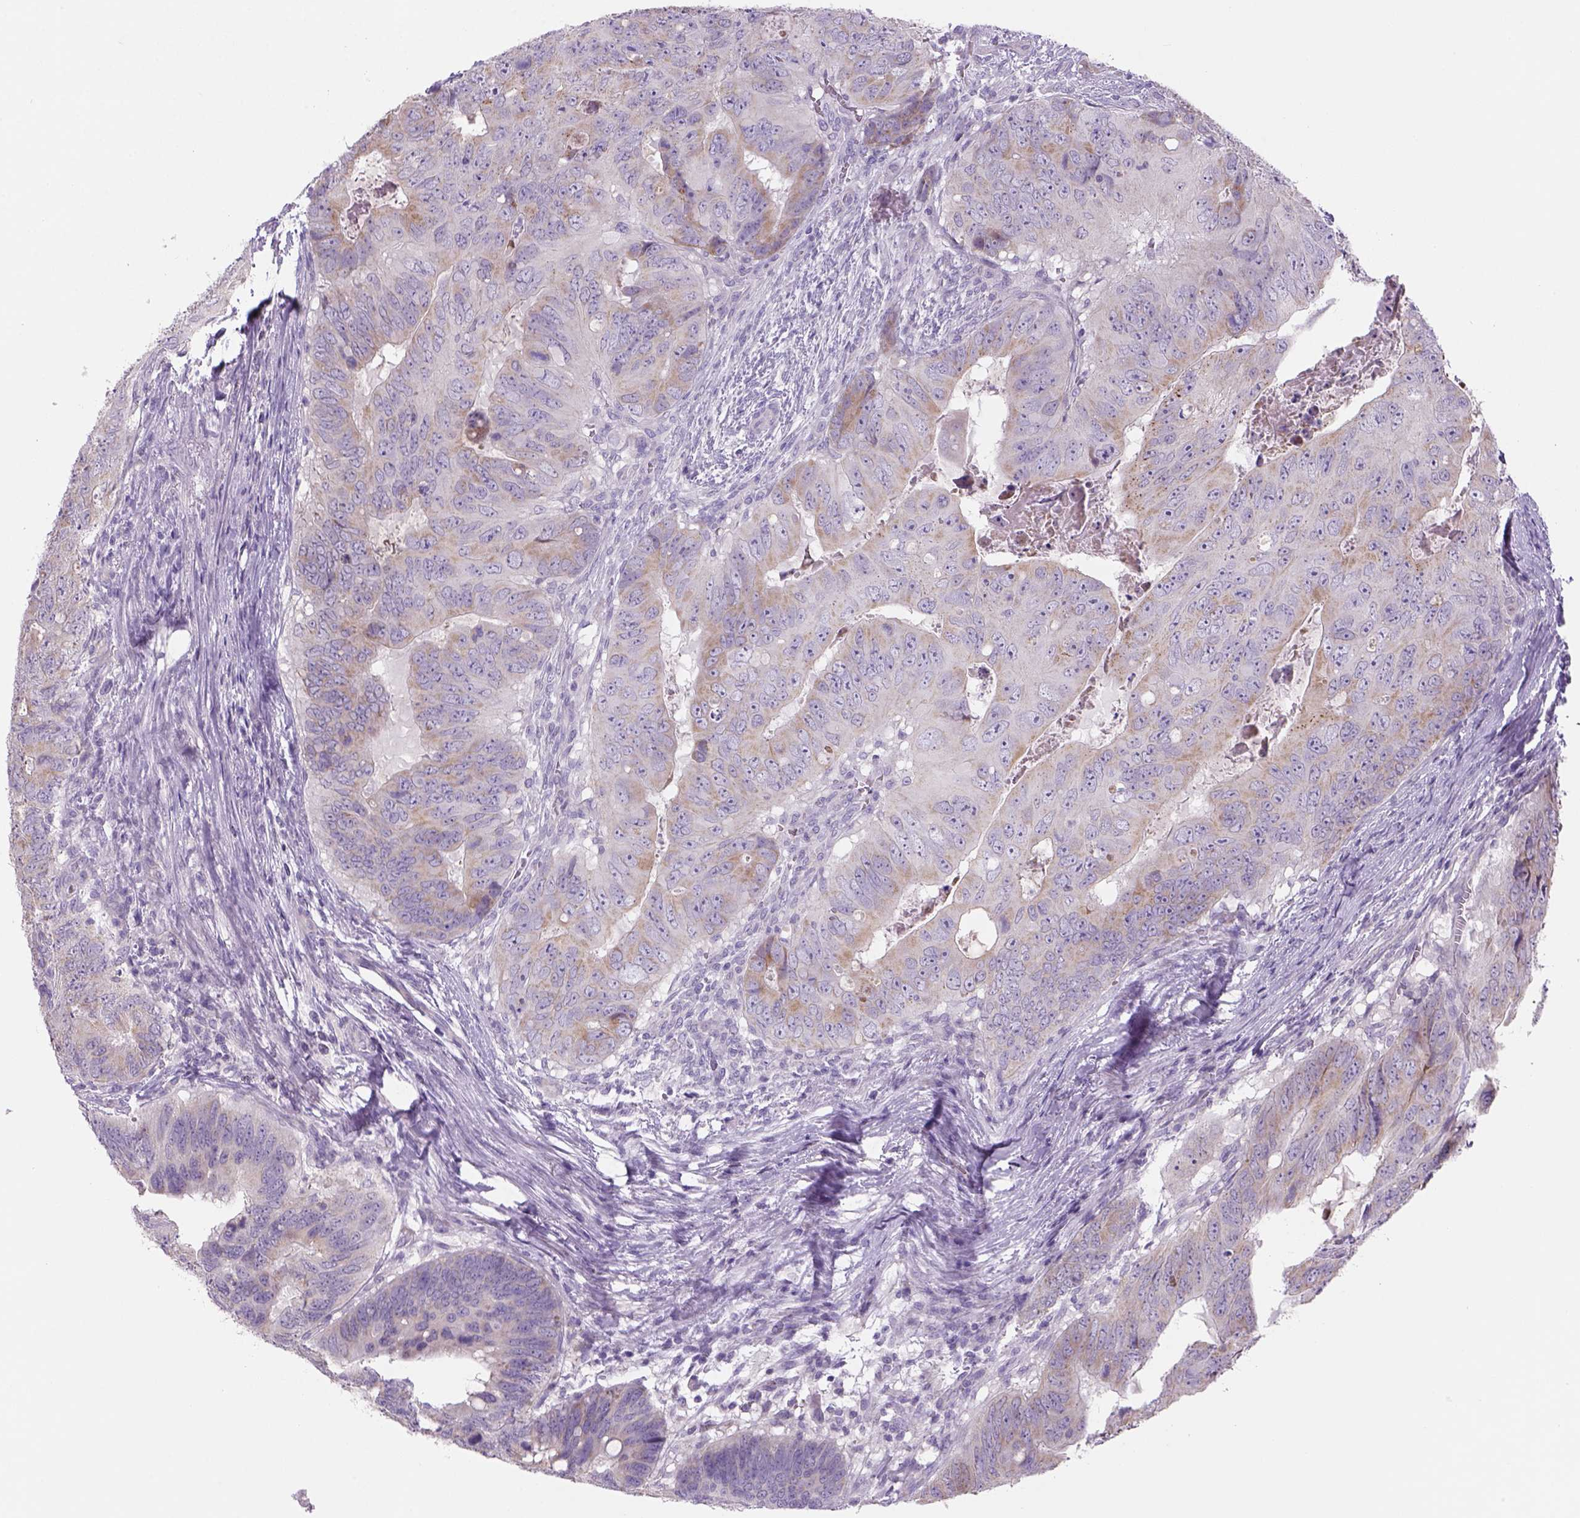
{"staining": {"intensity": "weak", "quantity": "<25%", "location": "cytoplasmic/membranous"}, "tissue": "colorectal cancer", "cell_type": "Tumor cells", "image_type": "cancer", "snomed": [{"axis": "morphology", "description": "Adenocarcinoma, NOS"}, {"axis": "topography", "description": "Colon"}], "caption": "Immunohistochemical staining of human adenocarcinoma (colorectal) demonstrates no significant expression in tumor cells.", "gene": "ADGRV1", "patient": {"sex": "male", "age": 79}}